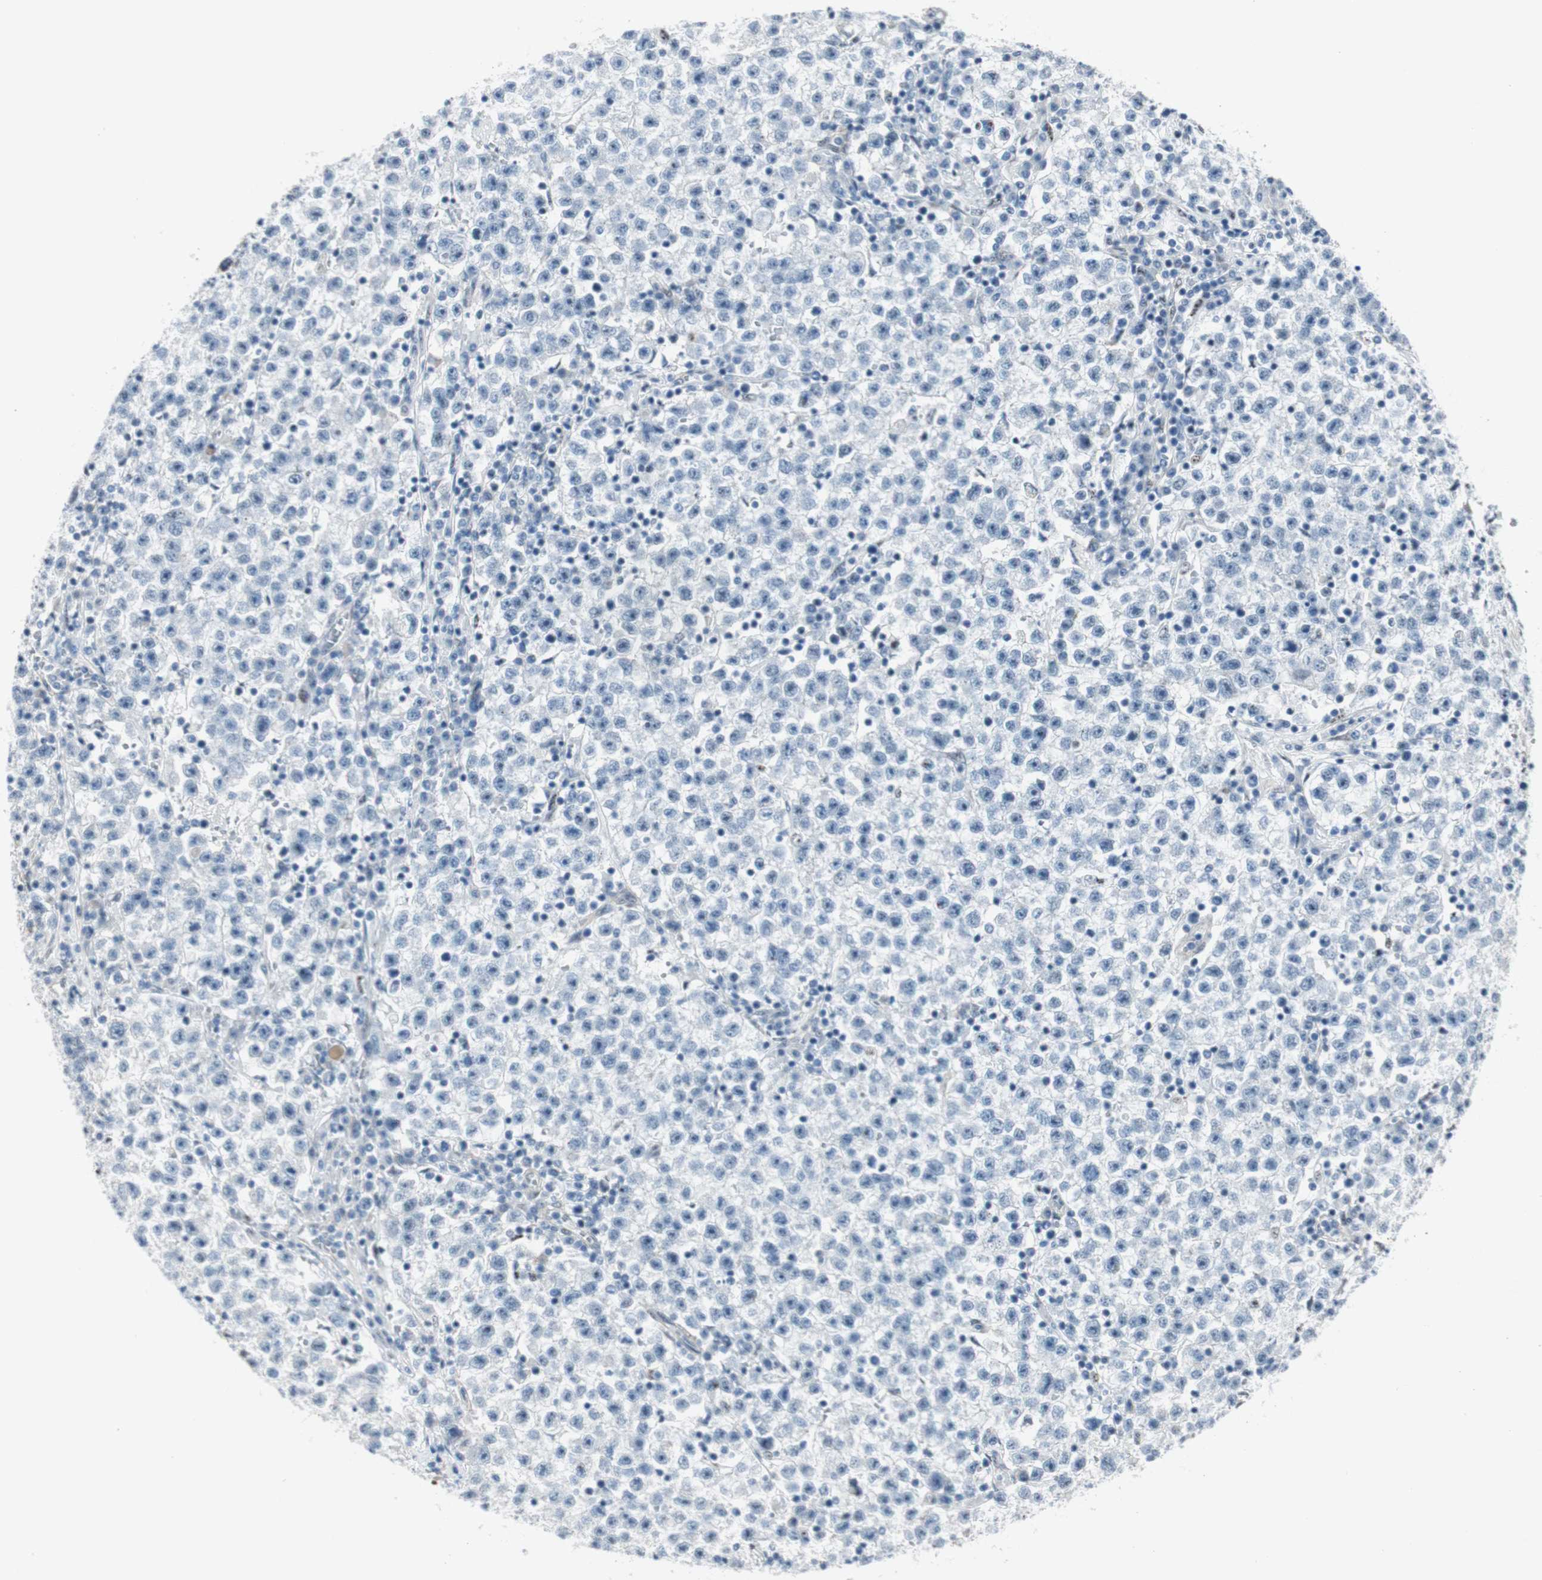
{"staining": {"intensity": "negative", "quantity": "none", "location": "none"}, "tissue": "testis cancer", "cell_type": "Tumor cells", "image_type": "cancer", "snomed": [{"axis": "morphology", "description": "Seminoma, NOS"}, {"axis": "topography", "description": "Testis"}], "caption": "High magnification brightfield microscopy of testis seminoma stained with DAB (3,3'-diaminobenzidine) (brown) and counterstained with hematoxylin (blue): tumor cells show no significant expression.", "gene": "PML", "patient": {"sex": "male", "age": 22}}